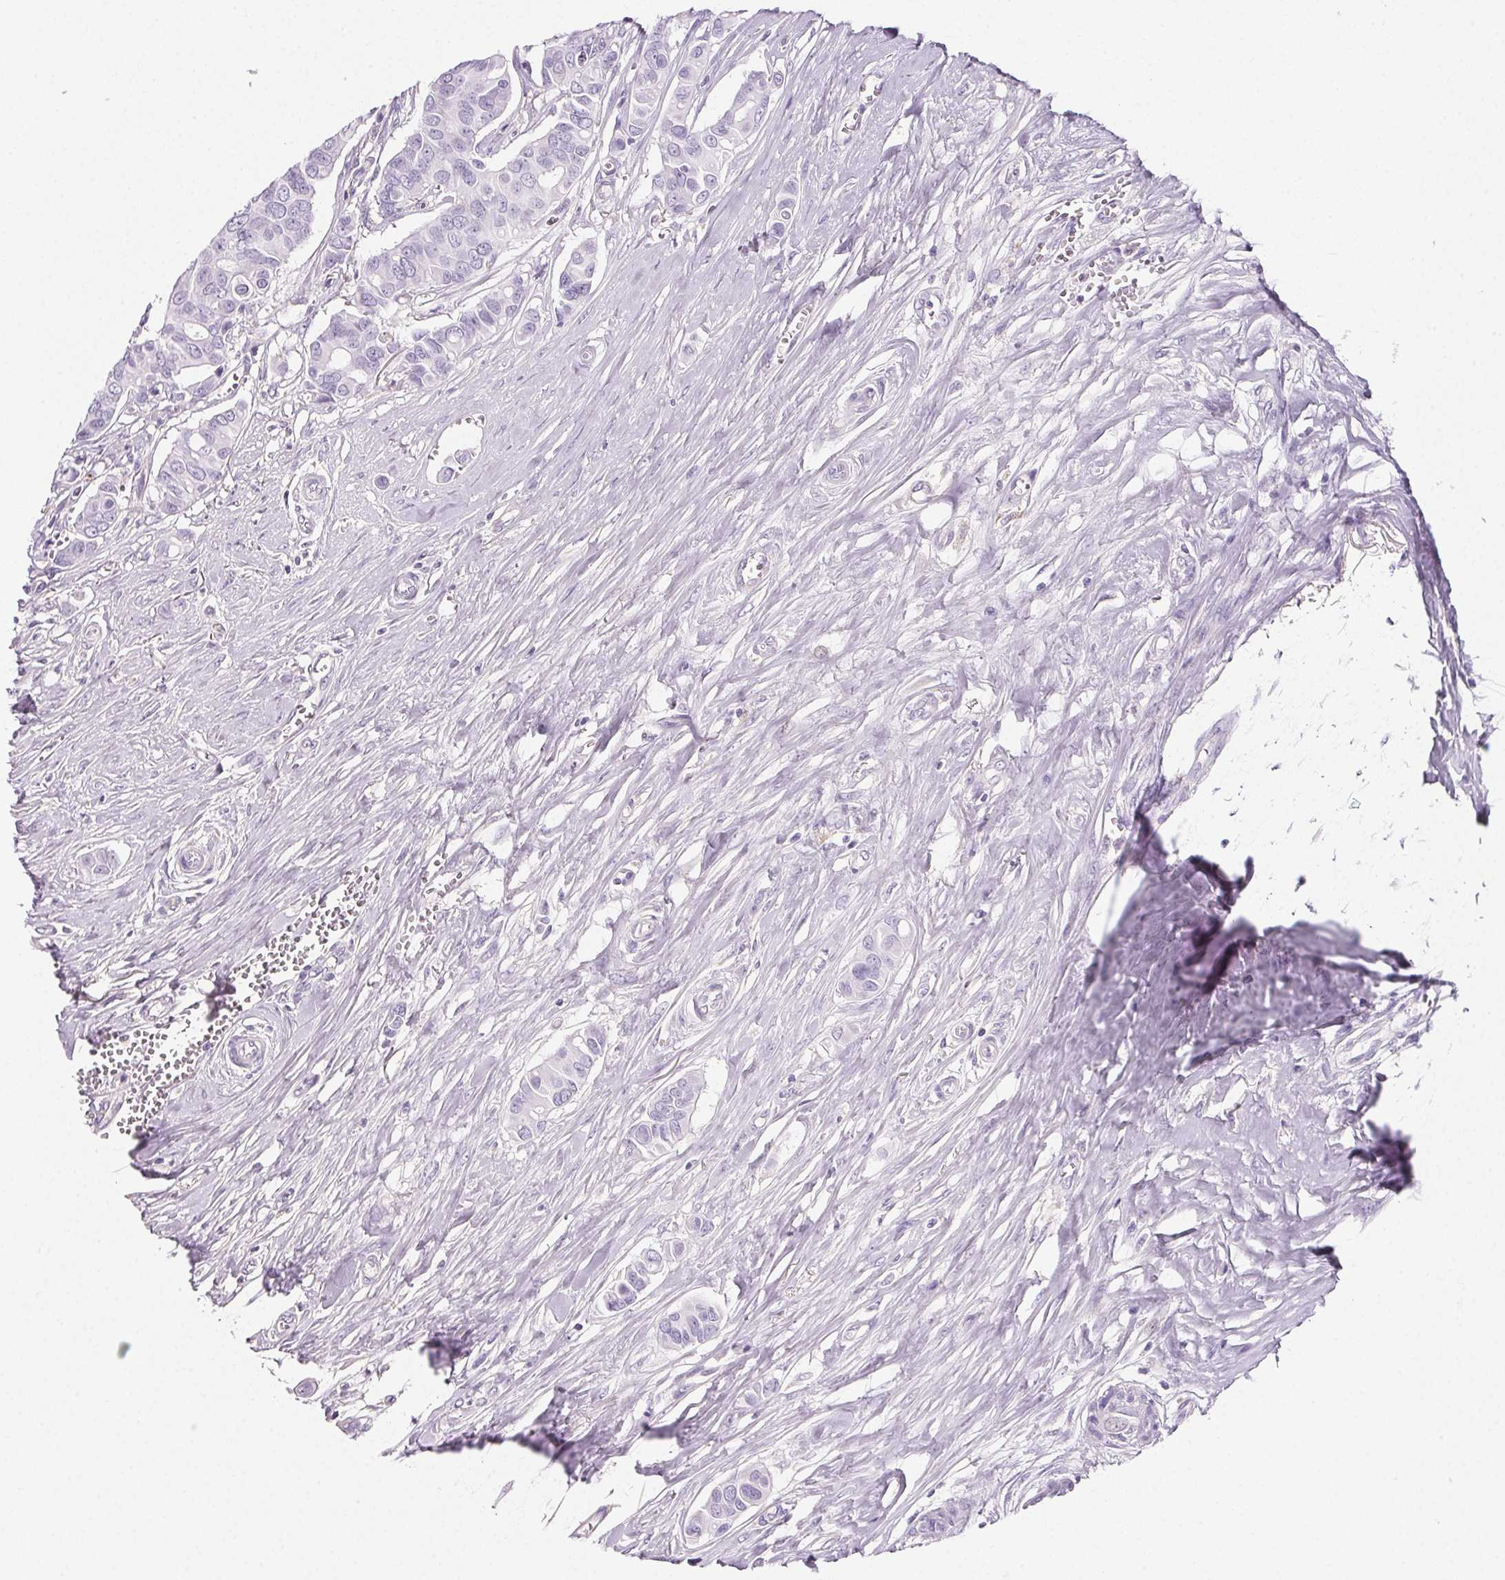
{"staining": {"intensity": "negative", "quantity": "none", "location": "none"}, "tissue": "breast cancer", "cell_type": "Tumor cells", "image_type": "cancer", "snomed": [{"axis": "morphology", "description": "Normal tissue, NOS"}, {"axis": "morphology", "description": "Duct carcinoma"}, {"axis": "topography", "description": "Skin"}, {"axis": "topography", "description": "Breast"}], "caption": "The photomicrograph demonstrates no significant positivity in tumor cells of breast cancer (infiltrating ductal carcinoma).", "gene": "PRSS3", "patient": {"sex": "female", "age": 54}}